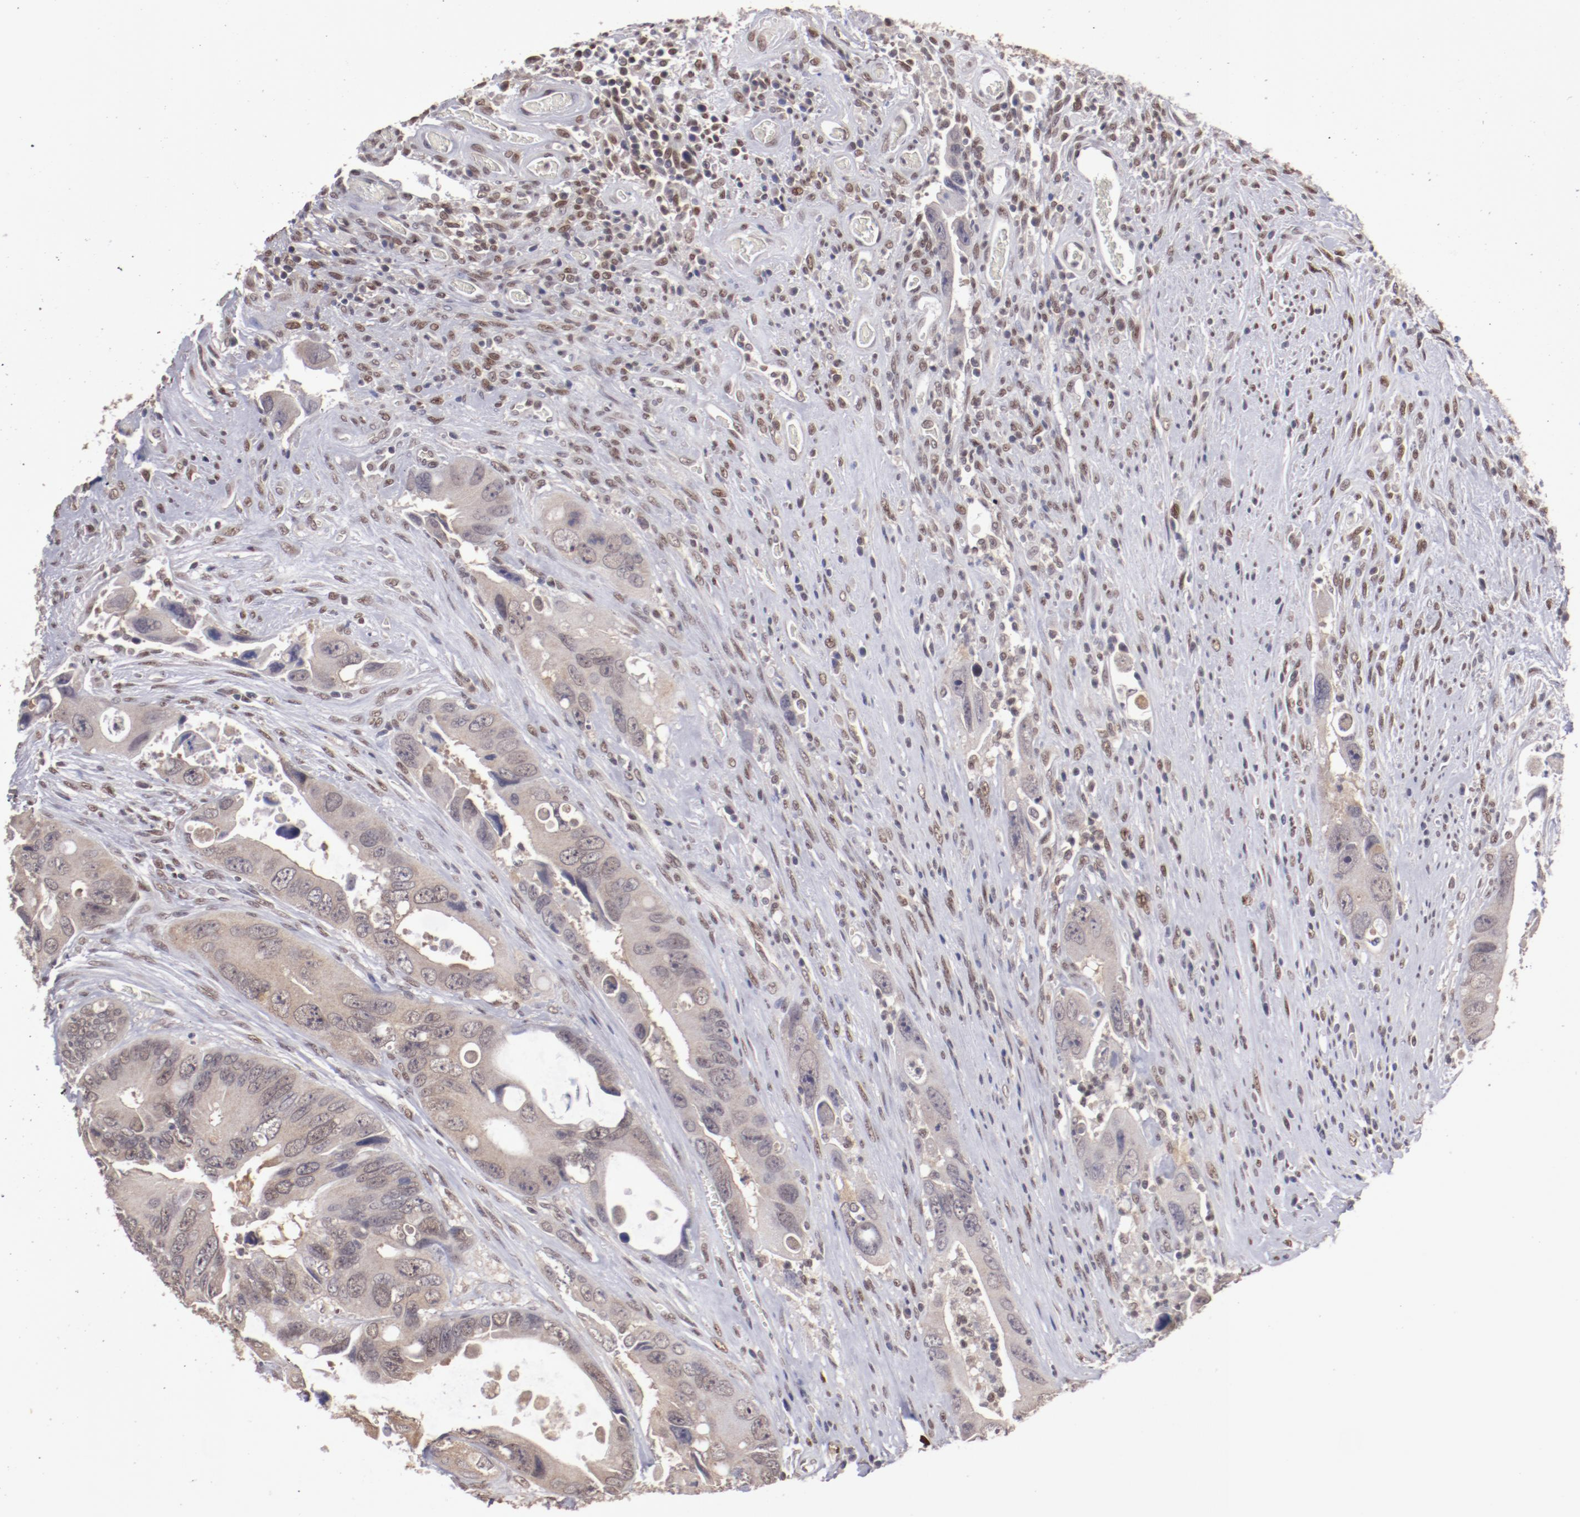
{"staining": {"intensity": "weak", "quantity": ">75%", "location": "cytoplasmic/membranous"}, "tissue": "colorectal cancer", "cell_type": "Tumor cells", "image_type": "cancer", "snomed": [{"axis": "morphology", "description": "Adenocarcinoma, NOS"}, {"axis": "topography", "description": "Rectum"}], "caption": "IHC staining of adenocarcinoma (colorectal), which reveals low levels of weak cytoplasmic/membranous positivity in approximately >75% of tumor cells indicating weak cytoplasmic/membranous protein staining. The staining was performed using DAB (brown) for protein detection and nuclei were counterstained in hematoxylin (blue).", "gene": "ARNT", "patient": {"sex": "male", "age": 70}}